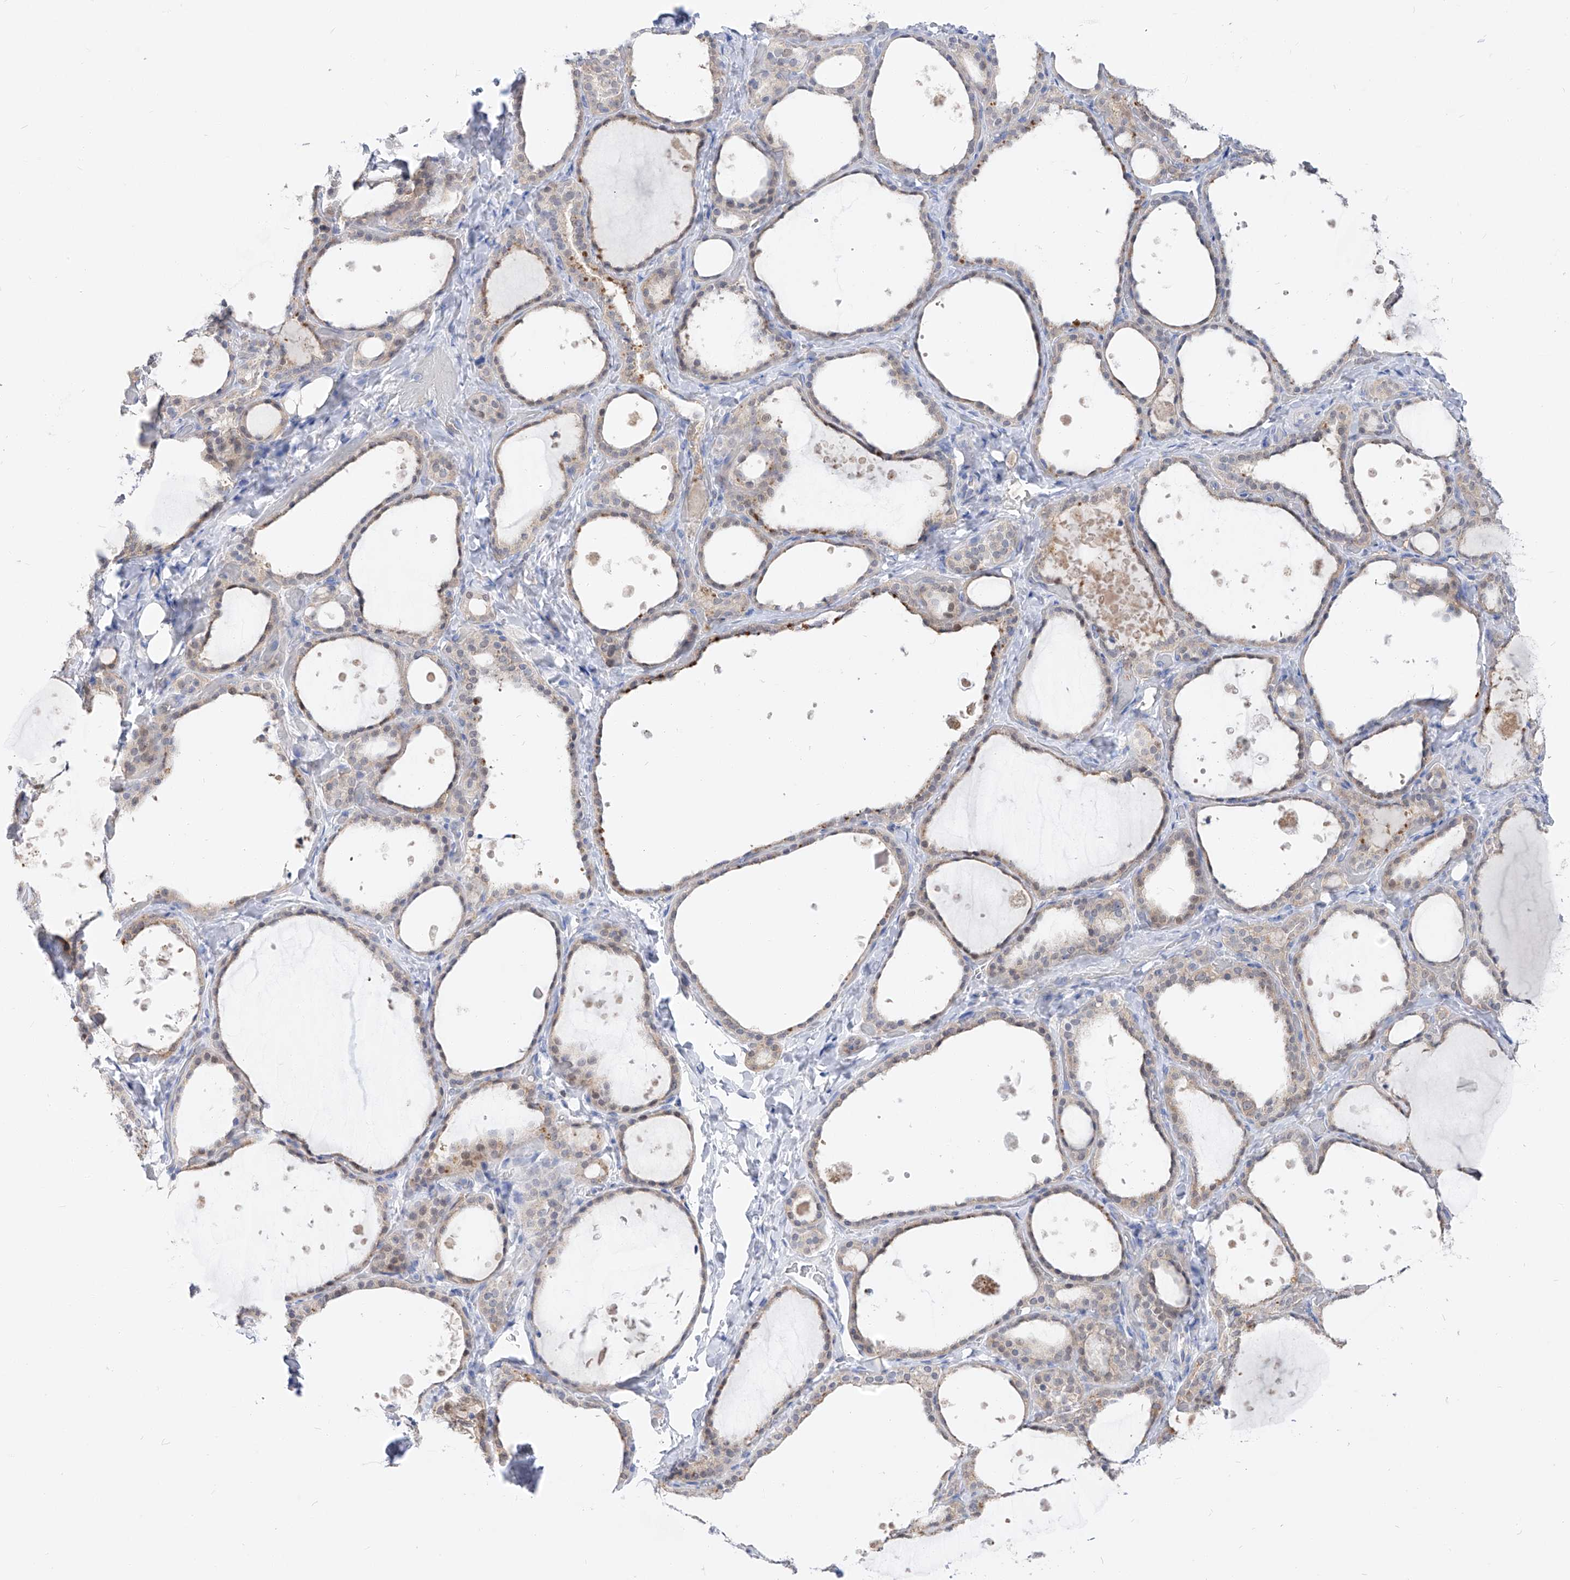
{"staining": {"intensity": "weak", "quantity": "25%-75%", "location": "cytoplasmic/membranous"}, "tissue": "thyroid gland", "cell_type": "Glandular cells", "image_type": "normal", "snomed": [{"axis": "morphology", "description": "Normal tissue, NOS"}, {"axis": "topography", "description": "Thyroid gland"}], "caption": "DAB immunohistochemical staining of normal thyroid gland shows weak cytoplasmic/membranous protein positivity in about 25%-75% of glandular cells. The protein is shown in brown color, while the nuclei are stained blue.", "gene": "UFL1", "patient": {"sex": "female", "age": 44}}